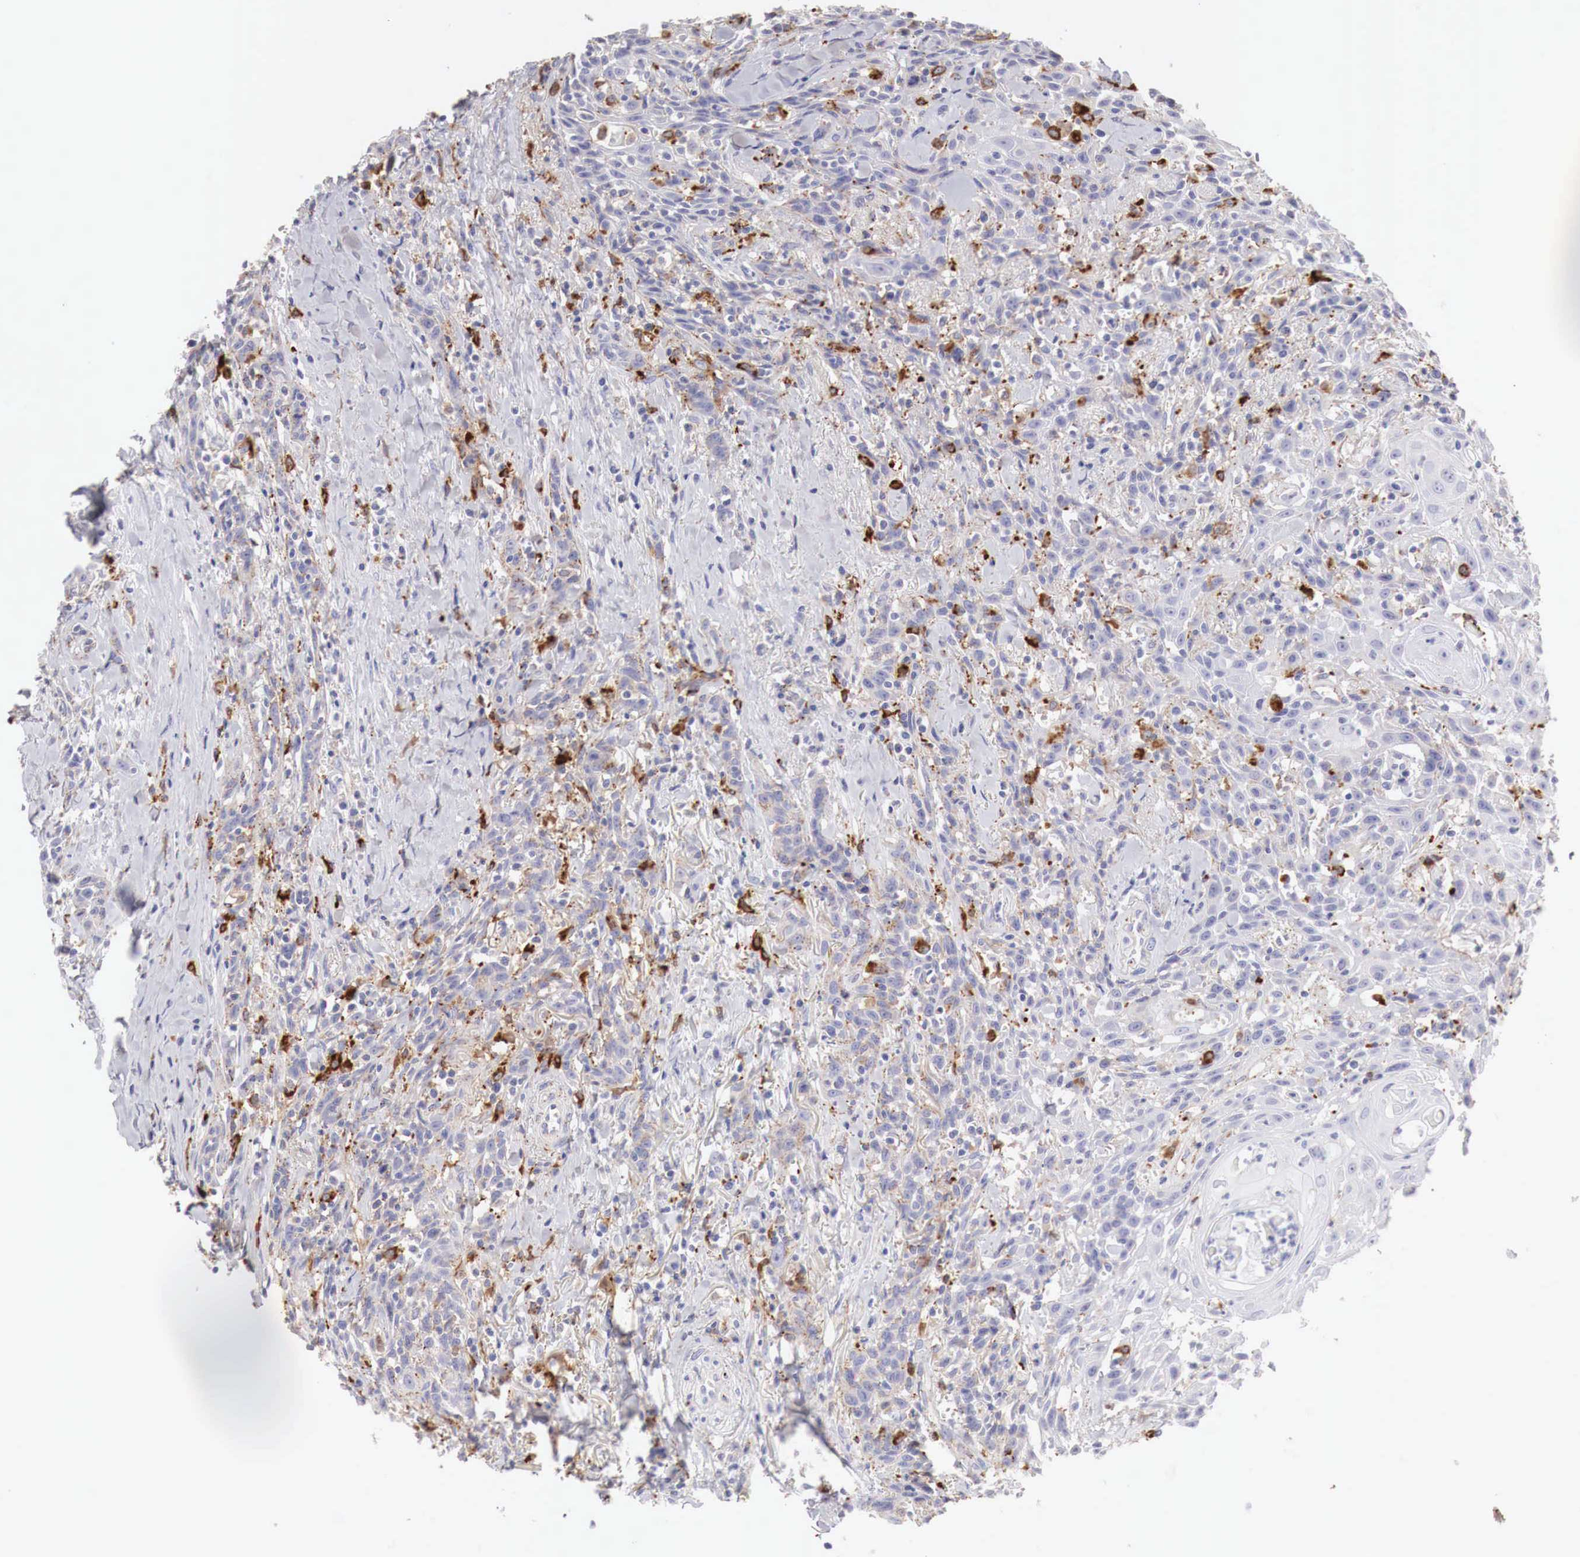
{"staining": {"intensity": "negative", "quantity": "none", "location": "none"}, "tissue": "head and neck cancer", "cell_type": "Tumor cells", "image_type": "cancer", "snomed": [{"axis": "morphology", "description": "Squamous cell carcinoma, NOS"}, {"axis": "topography", "description": "Oral tissue"}, {"axis": "topography", "description": "Head-Neck"}], "caption": "Head and neck cancer (squamous cell carcinoma) was stained to show a protein in brown. There is no significant positivity in tumor cells.", "gene": "GLA", "patient": {"sex": "female", "age": 82}}